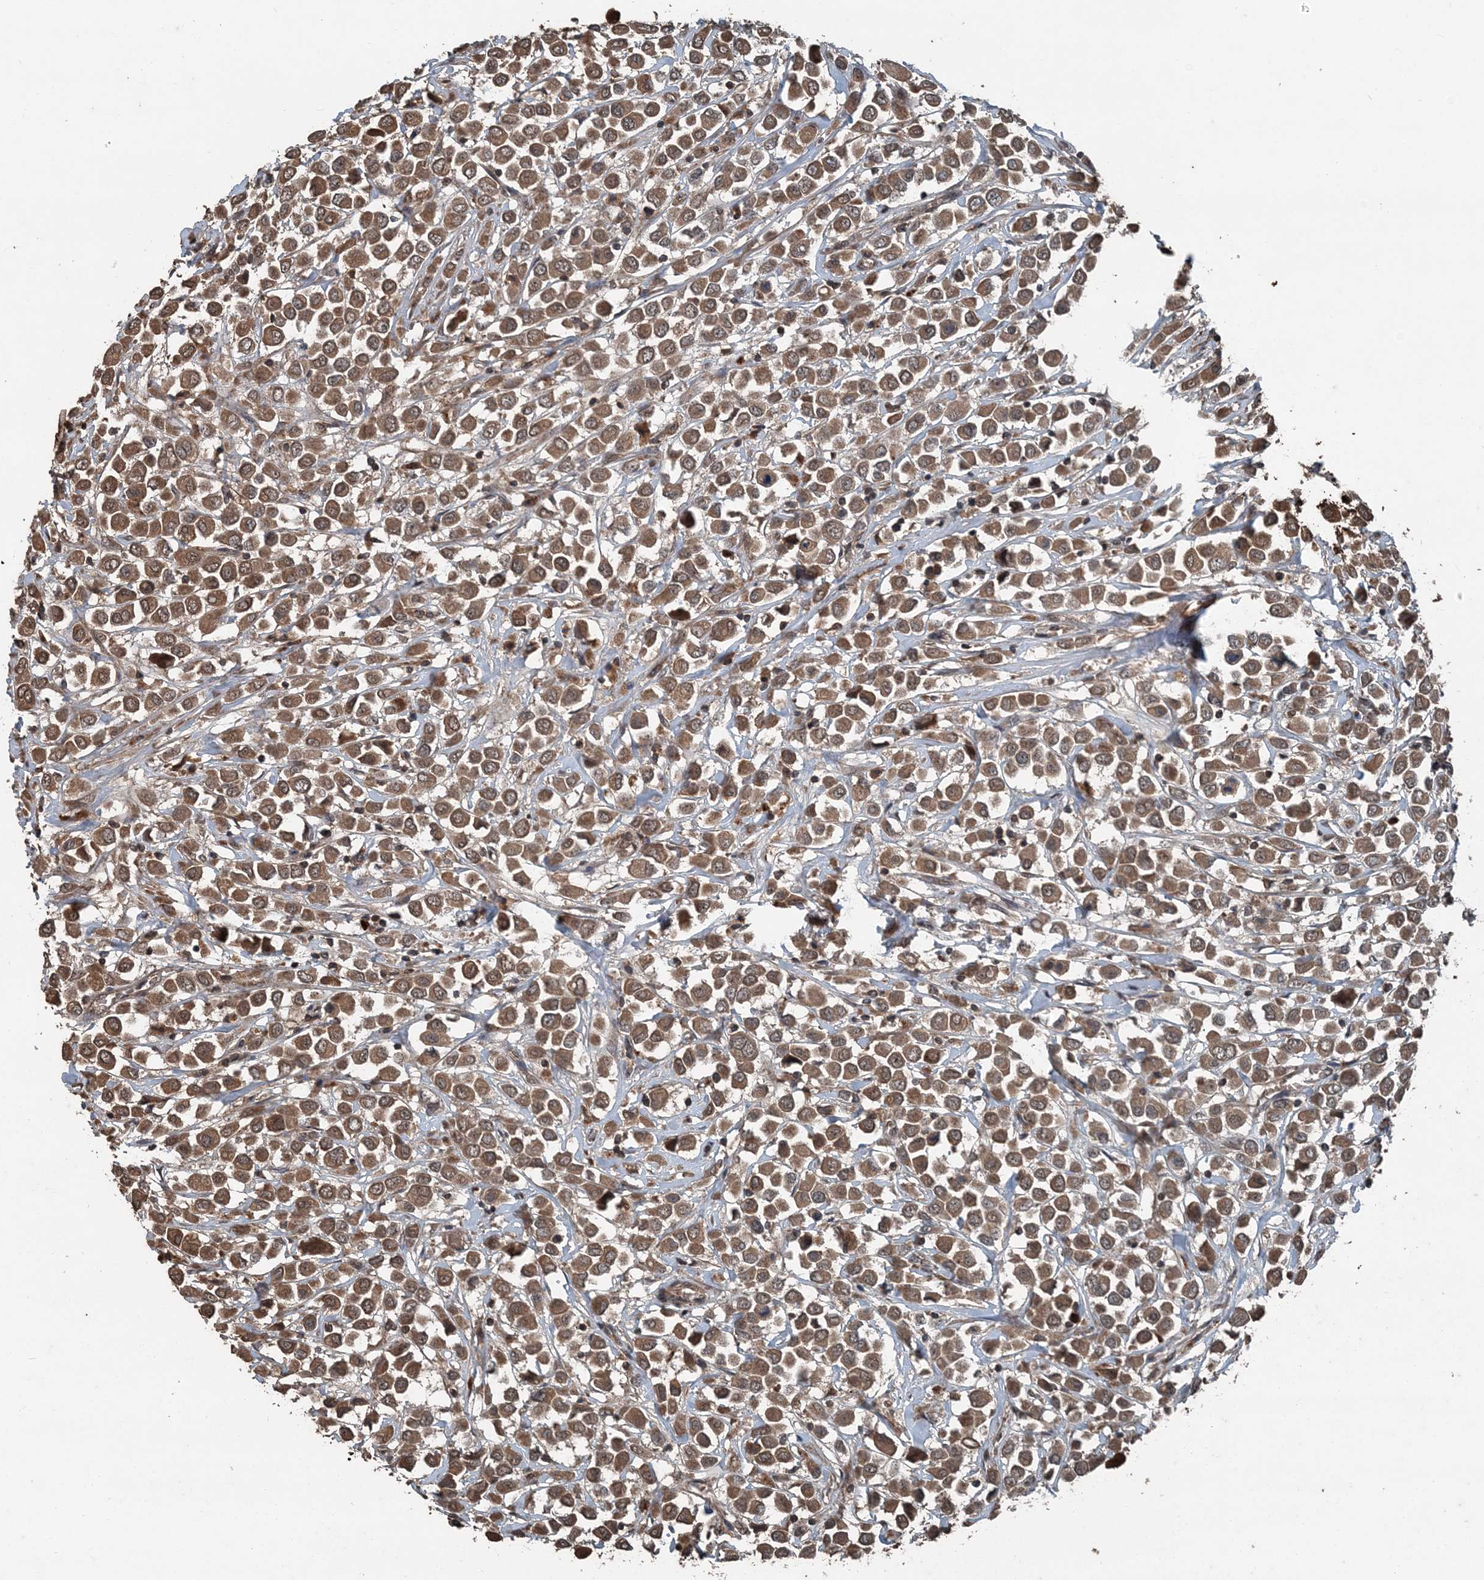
{"staining": {"intensity": "moderate", "quantity": ">75%", "location": "cytoplasmic/membranous"}, "tissue": "breast cancer", "cell_type": "Tumor cells", "image_type": "cancer", "snomed": [{"axis": "morphology", "description": "Duct carcinoma"}, {"axis": "topography", "description": "Breast"}], "caption": "IHC (DAB) staining of breast cancer (infiltrating ductal carcinoma) displays moderate cytoplasmic/membranous protein positivity in about >75% of tumor cells.", "gene": "CFL1", "patient": {"sex": "female", "age": 61}}